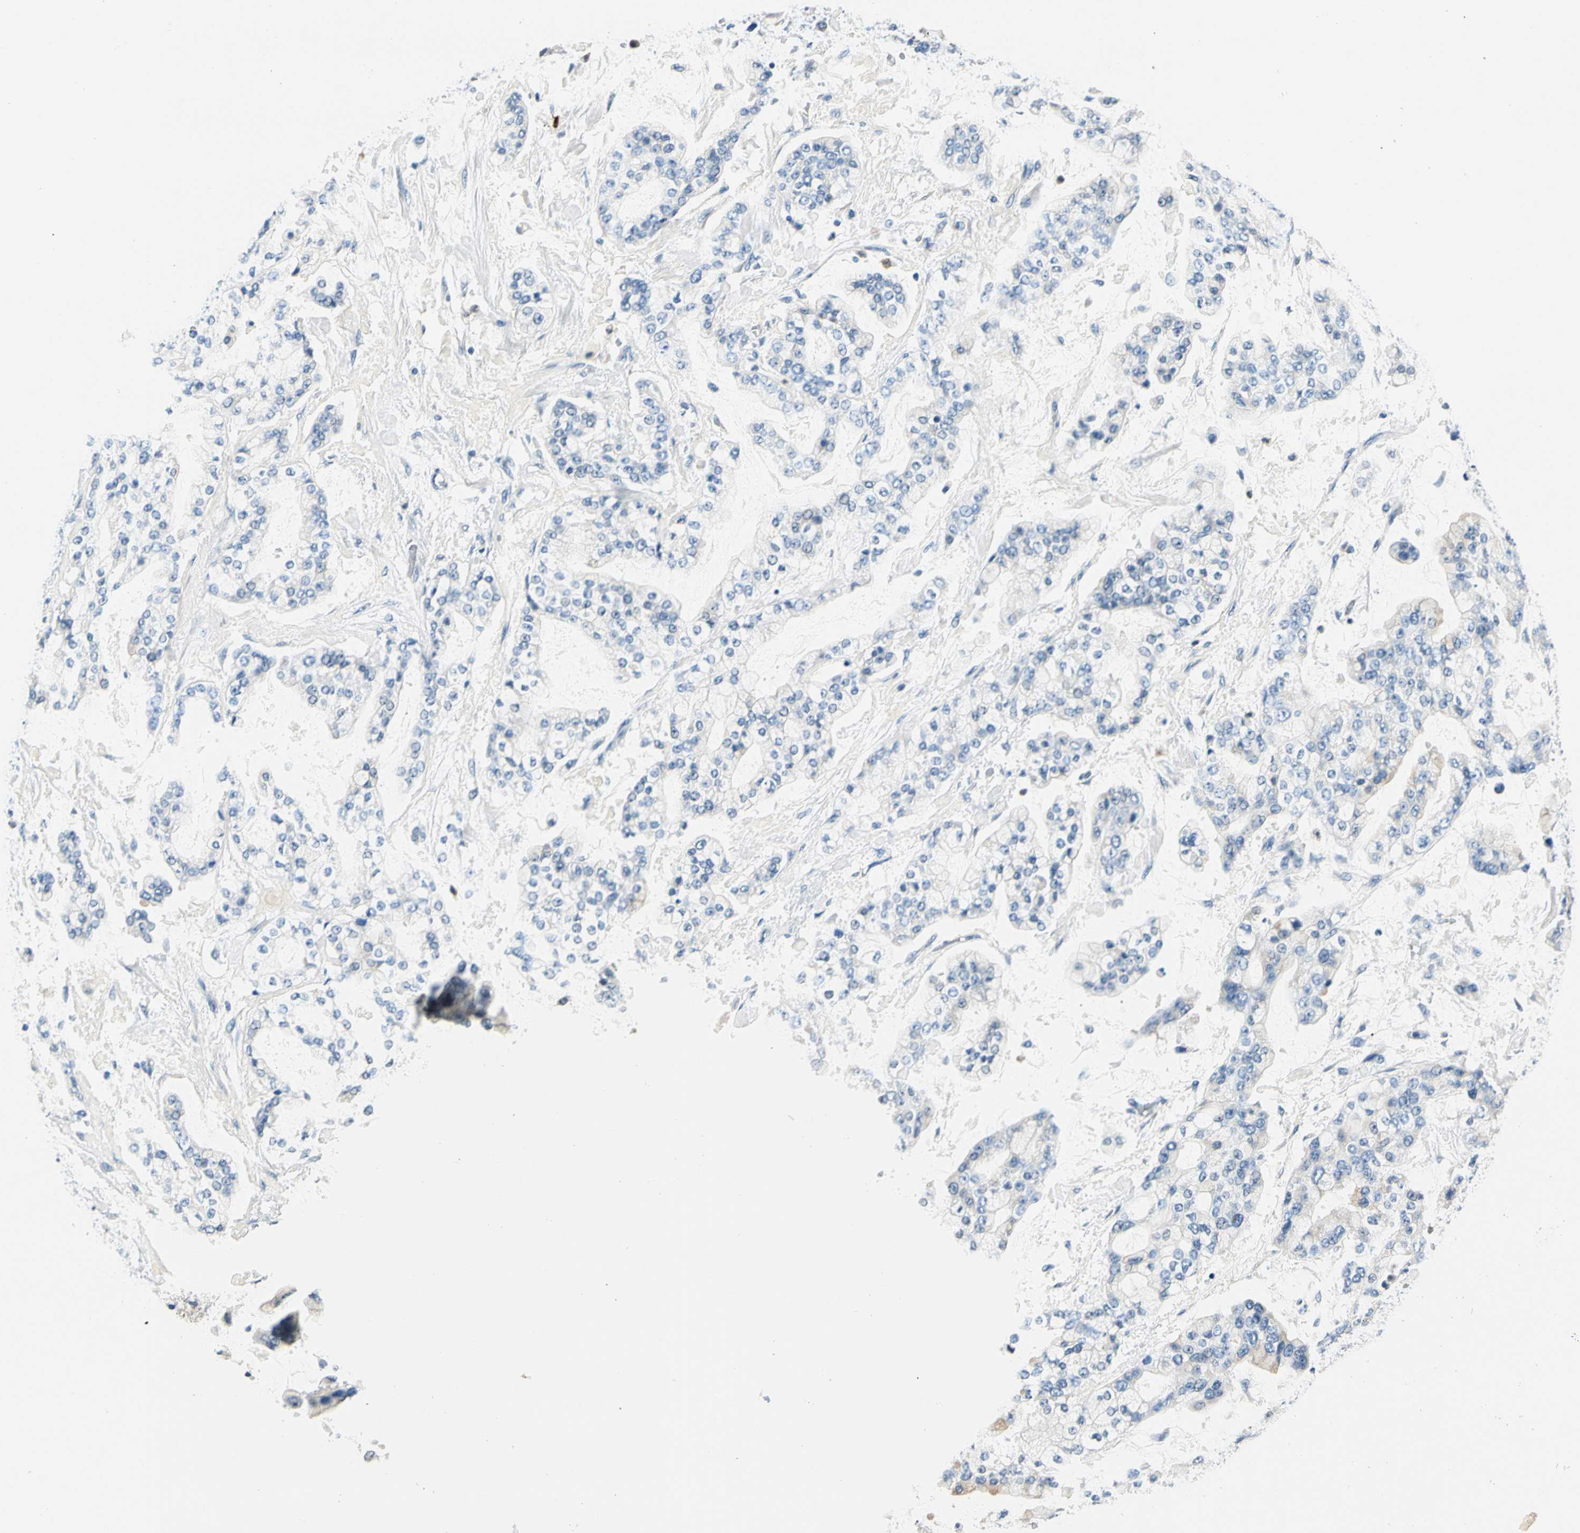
{"staining": {"intensity": "negative", "quantity": "none", "location": "none"}, "tissue": "stomach cancer", "cell_type": "Tumor cells", "image_type": "cancer", "snomed": [{"axis": "morphology", "description": "Normal tissue, NOS"}, {"axis": "morphology", "description": "Adenocarcinoma, NOS"}, {"axis": "topography", "description": "Stomach, upper"}, {"axis": "topography", "description": "Stomach"}], "caption": "Tumor cells are negative for brown protein staining in stomach cancer (adenocarcinoma).", "gene": "TGFBR3", "patient": {"sex": "male", "age": 76}}